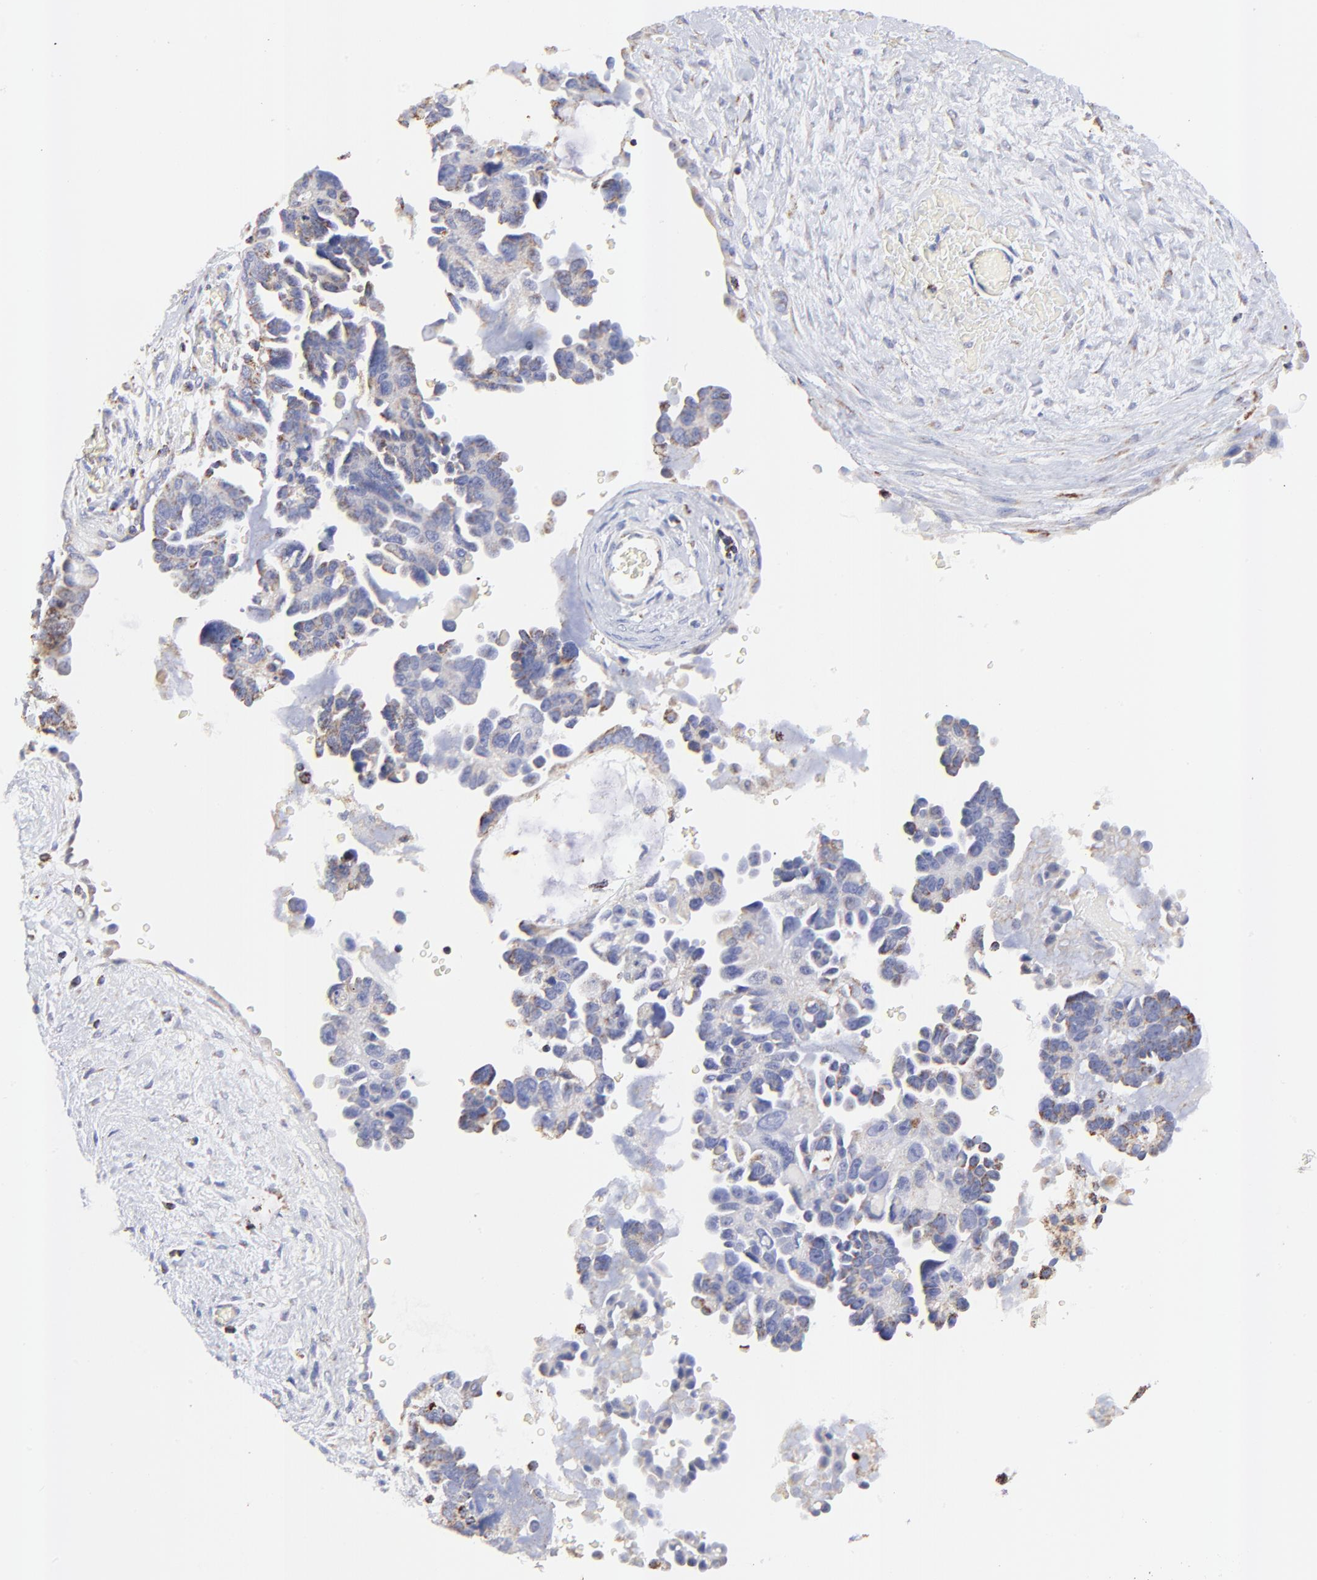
{"staining": {"intensity": "weak", "quantity": "<25%", "location": "cytoplasmic/membranous"}, "tissue": "ovarian cancer", "cell_type": "Tumor cells", "image_type": "cancer", "snomed": [{"axis": "morphology", "description": "Cystadenocarcinoma, serous, NOS"}, {"axis": "topography", "description": "Ovary"}], "caption": "Immunohistochemistry (IHC) of human ovarian serous cystadenocarcinoma shows no staining in tumor cells.", "gene": "COX4I1", "patient": {"sex": "female", "age": 63}}